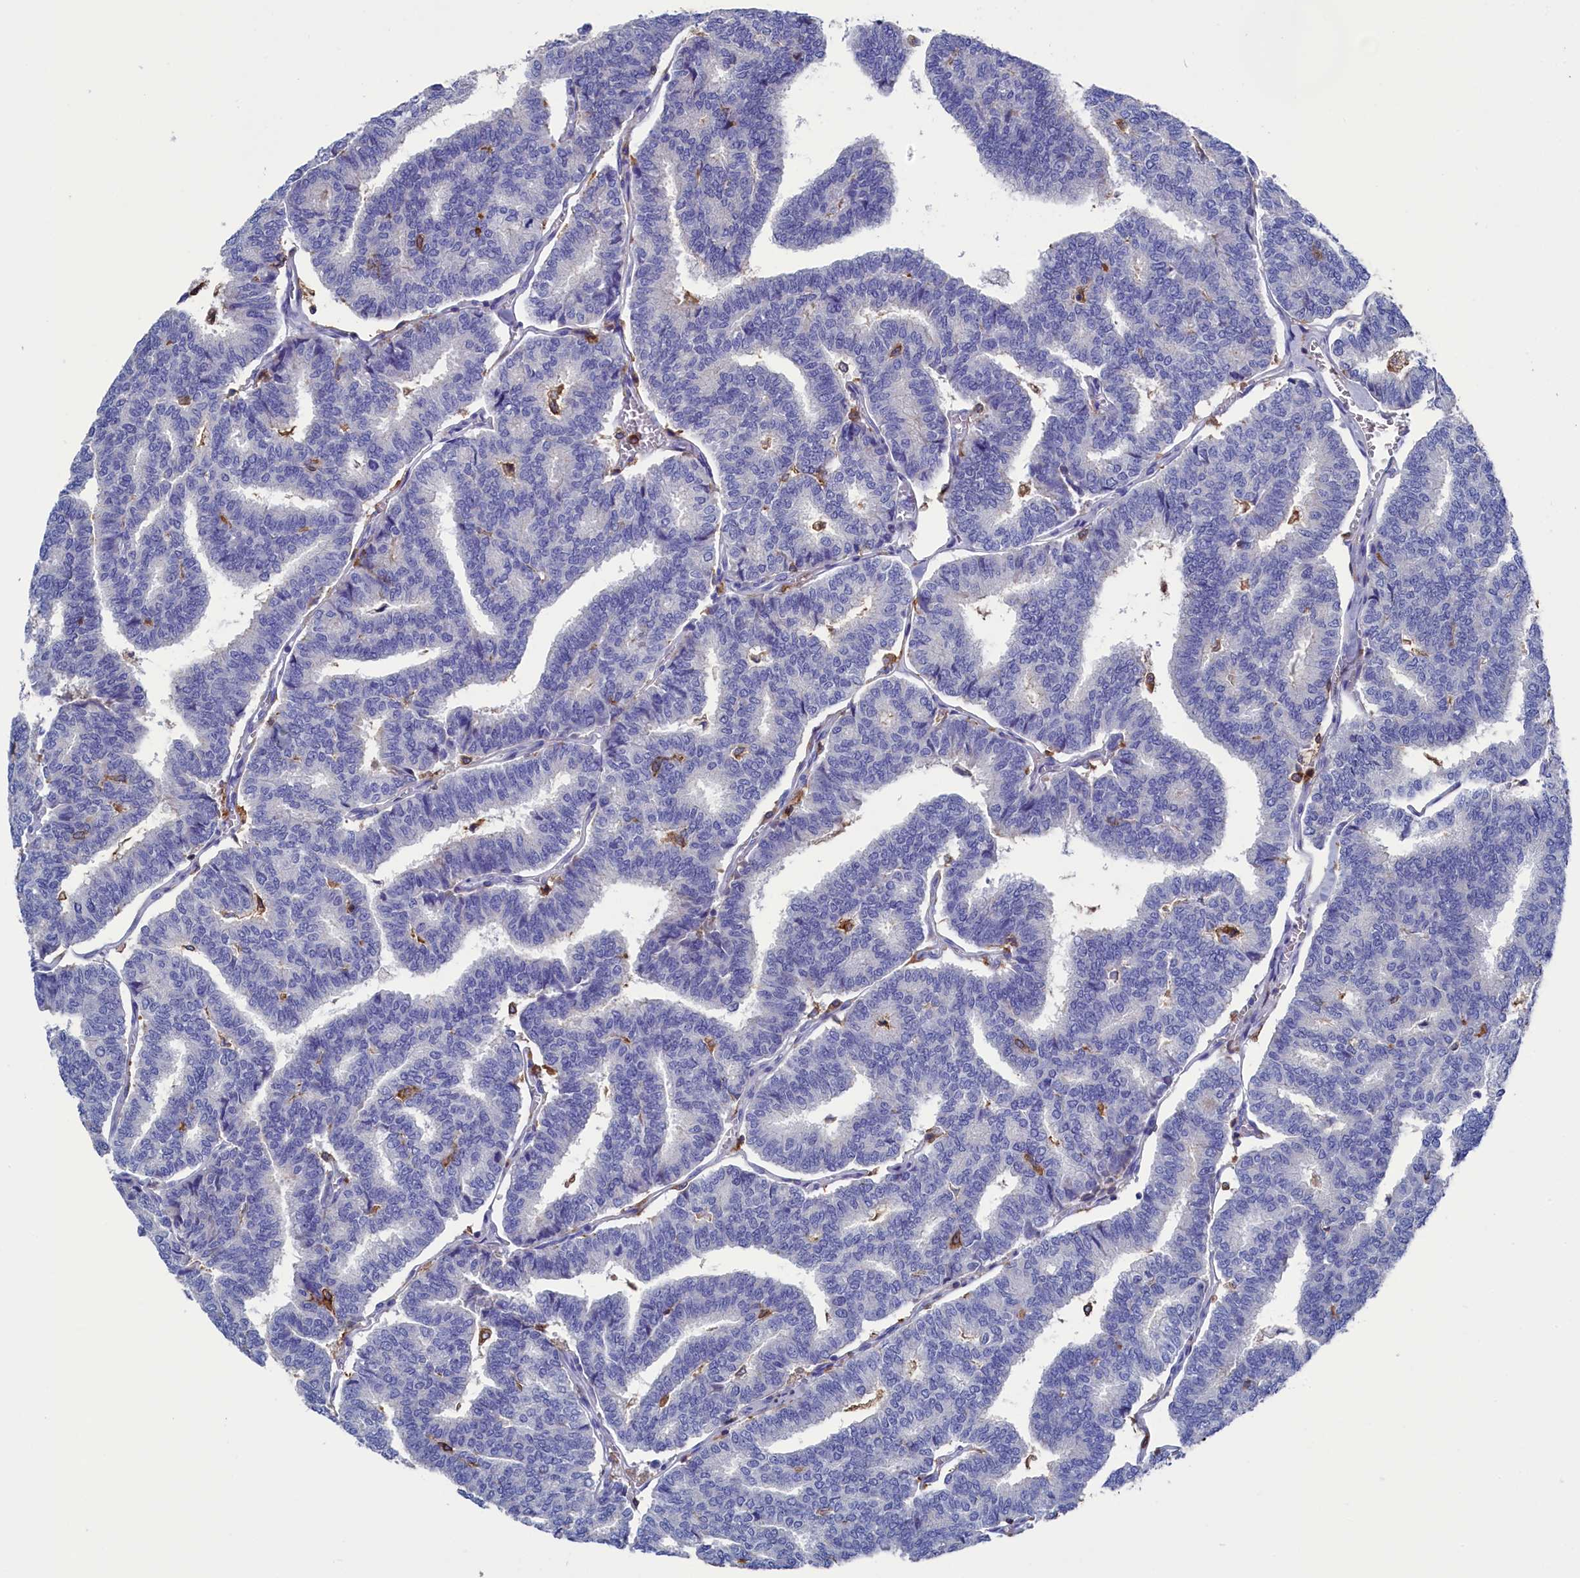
{"staining": {"intensity": "negative", "quantity": "none", "location": "none"}, "tissue": "thyroid cancer", "cell_type": "Tumor cells", "image_type": "cancer", "snomed": [{"axis": "morphology", "description": "Papillary adenocarcinoma, NOS"}, {"axis": "topography", "description": "Thyroid gland"}], "caption": "There is no significant expression in tumor cells of papillary adenocarcinoma (thyroid).", "gene": "TYROBP", "patient": {"sex": "female", "age": 35}}